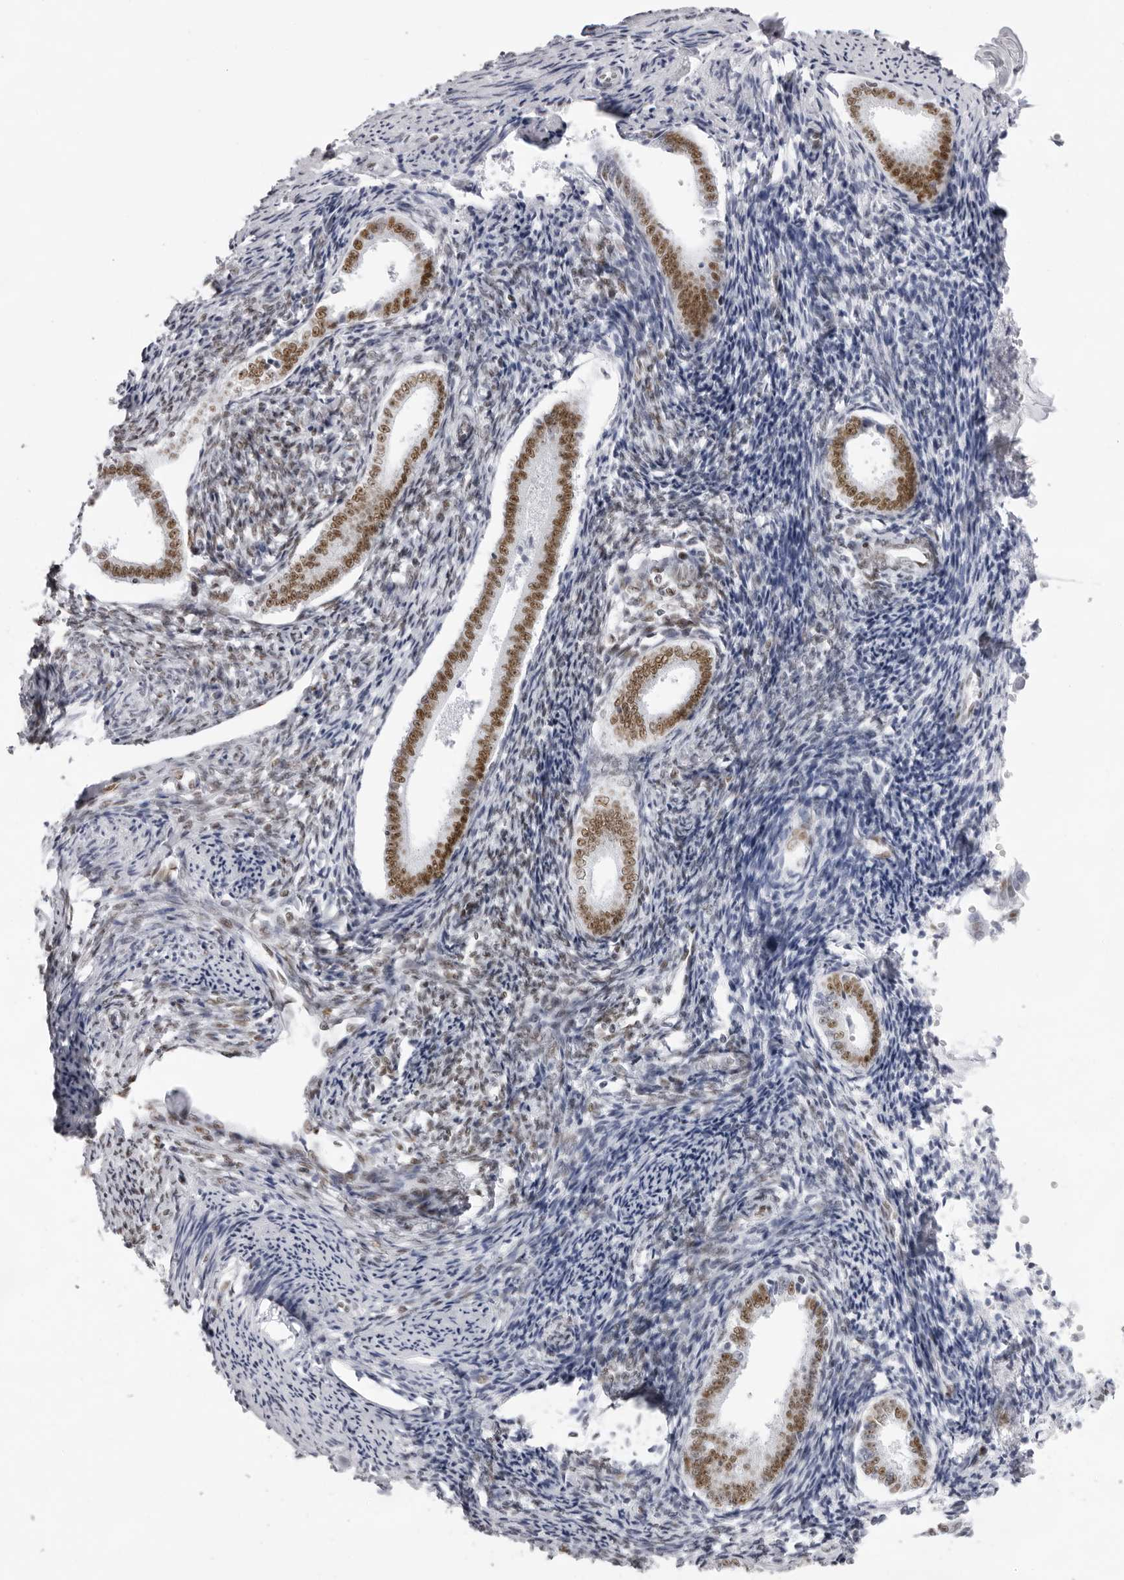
{"staining": {"intensity": "moderate", "quantity": "25%-75%", "location": "nuclear"}, "tissue": "endometrium", "cell_type": "Cells in endometrial stroma", "image_type": "normal", "snomed": [{"axis": "morphology", "description": "Normal tissue, NOS"}, {"axis": "topography", "description": "Endometrium"}], "caption": "Human endometrium stained with a brown dye demonstrates moderate nuclear positive positivity in about 25%-75% of cells in endometrial stroma.", "gene": "IRF2BP2", "patient": {"sex": "female", "age": 56}}